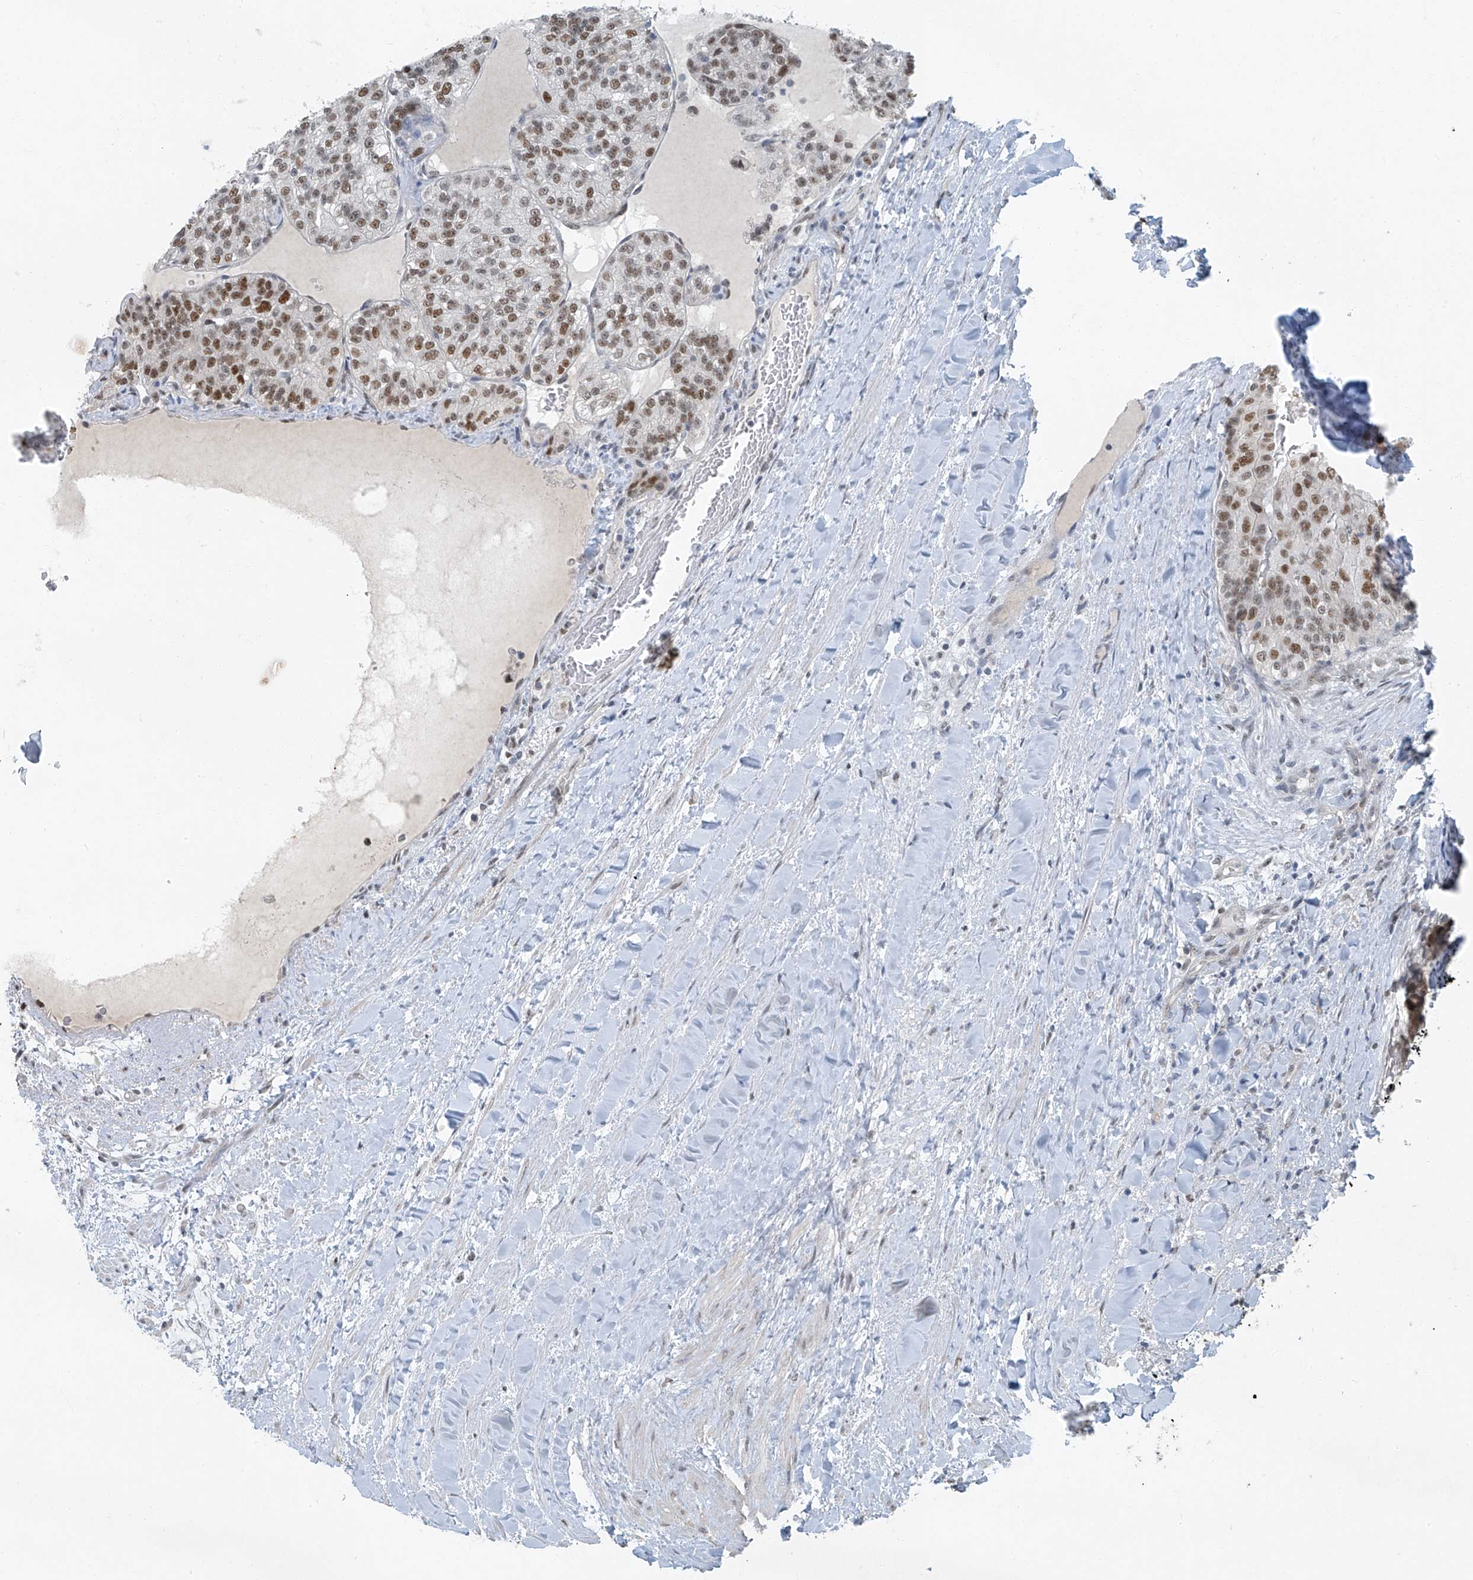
{"staining": {"intensity": "moderate", "quantity": ">75%", "location": "nuclear"}, "tissue": "renal cancer", "cell_type": "Tumor cells", "image_type": "cancer", "snomed": [{"axis": "morphology", "description": "Adenocarcinoma, NOS"}, {"axis": "topography", "description": "Kidney"}], "caption": "Renal adenocarcinoma stained for a protein (brown) exhibits moderate nuclear positive expression in about >75% of tumor cells.", "gene": "TAF8", "patient": {"sex": "female", "age": 63}}